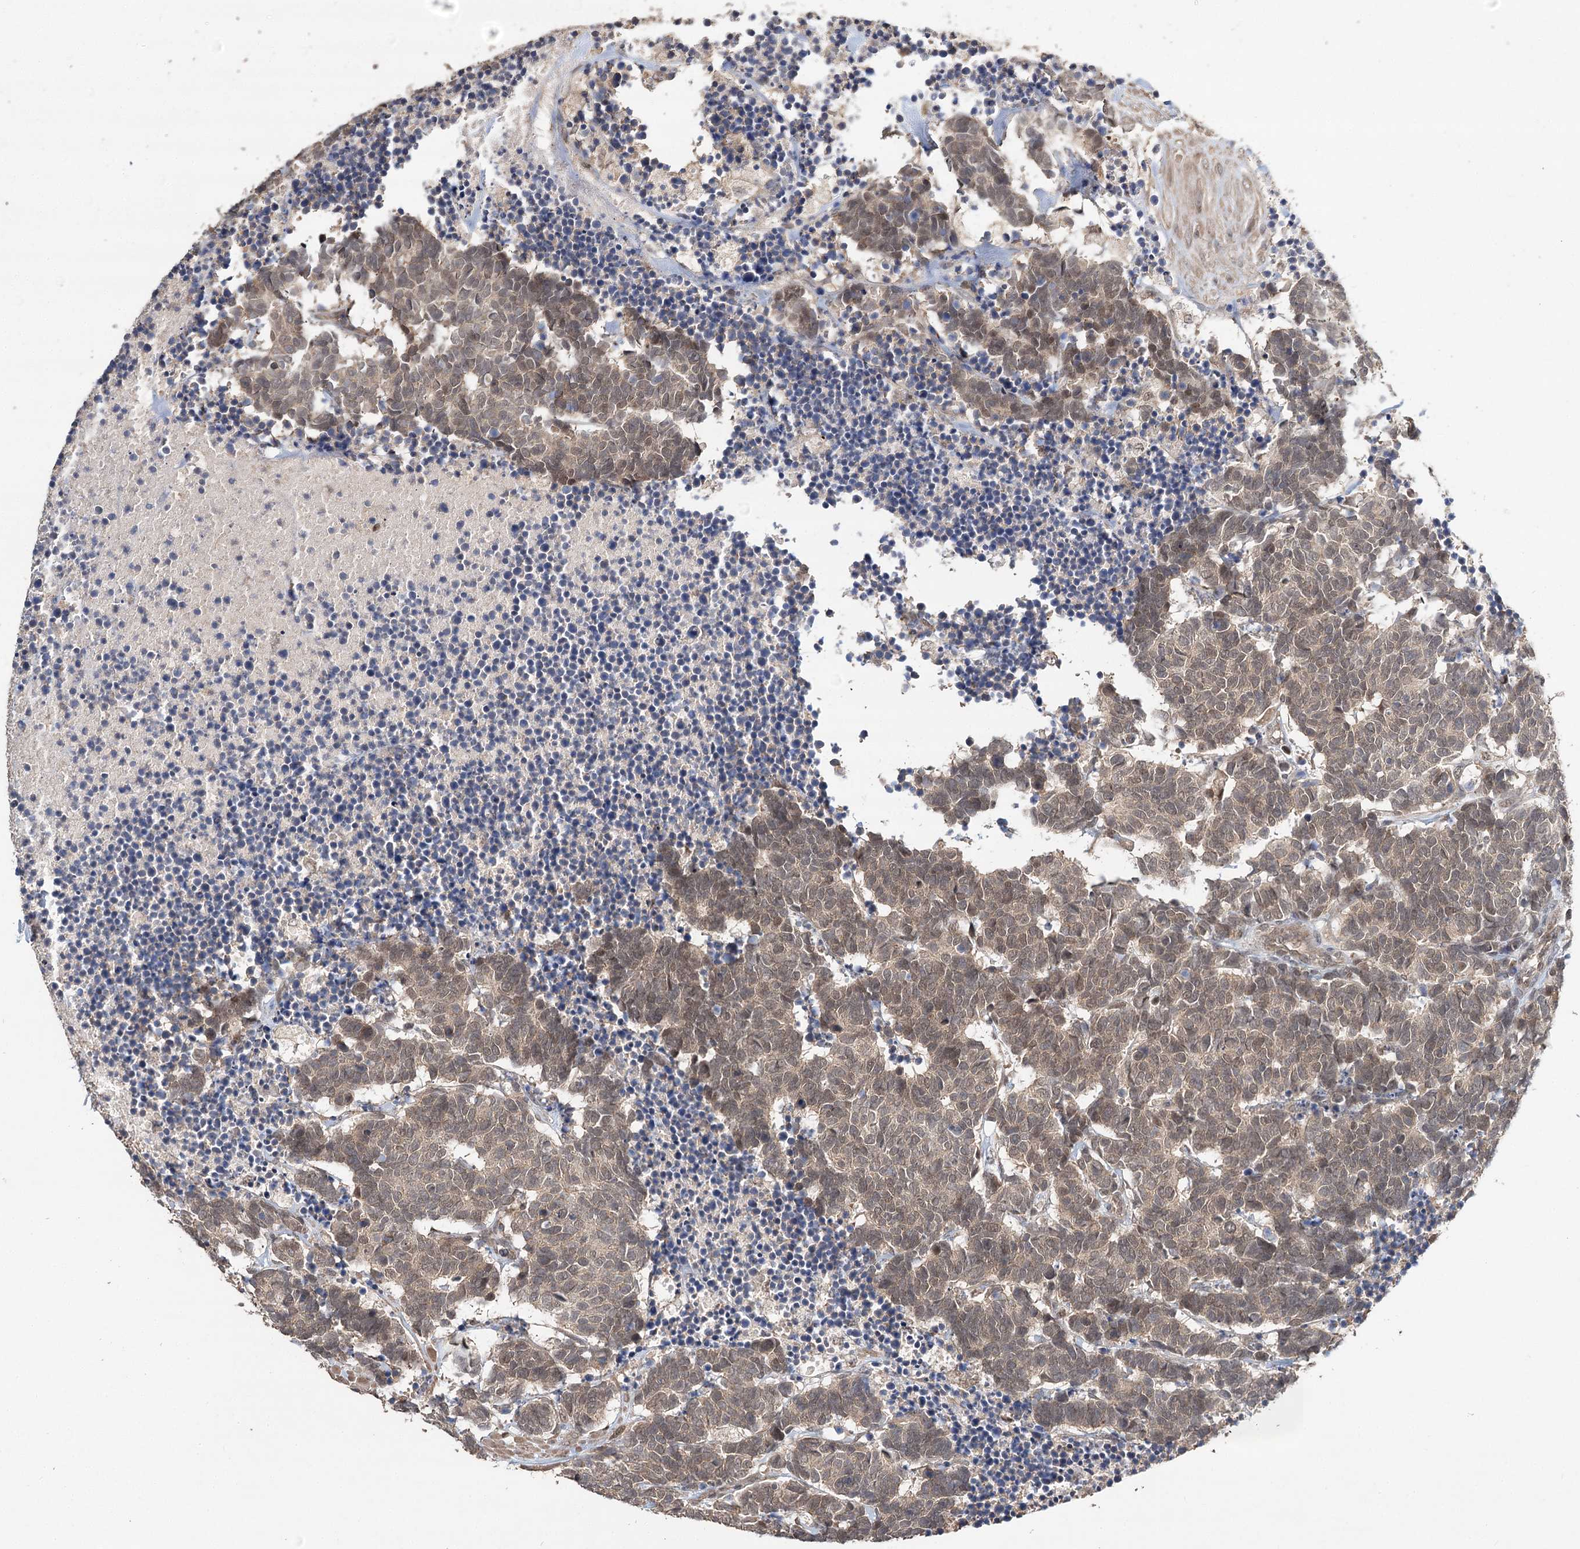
{"staining": {"intensity": "weak", "quantity": ">75%", "location": "cytoplasmic/membranous,nuclear"}, "tissue": "carcinoid", "cell_type": "Tumor cells", "image_type": "cancer", "snomed": [{"axis": "morphology", "description": "Carcinoma, NOS"}, {"axis": "morphology", "description": "Carcinoid, malignant, NOS"}, {"axis": "topography", "description": "Urinary bladder"}], "caption": "The image exhibits immunohistochemical staining of carcinoid. There is weak cytoplasmic/membranous and nuclear expression is identified in about >75% of tumor cells. The staining is performed using DAB brown chromogen to label protein expression. The nuclei are counter-stained blue using hematoxylin.", "gene": "NOPCHAP1", "patient": {"sex": "male", "age": 57}}